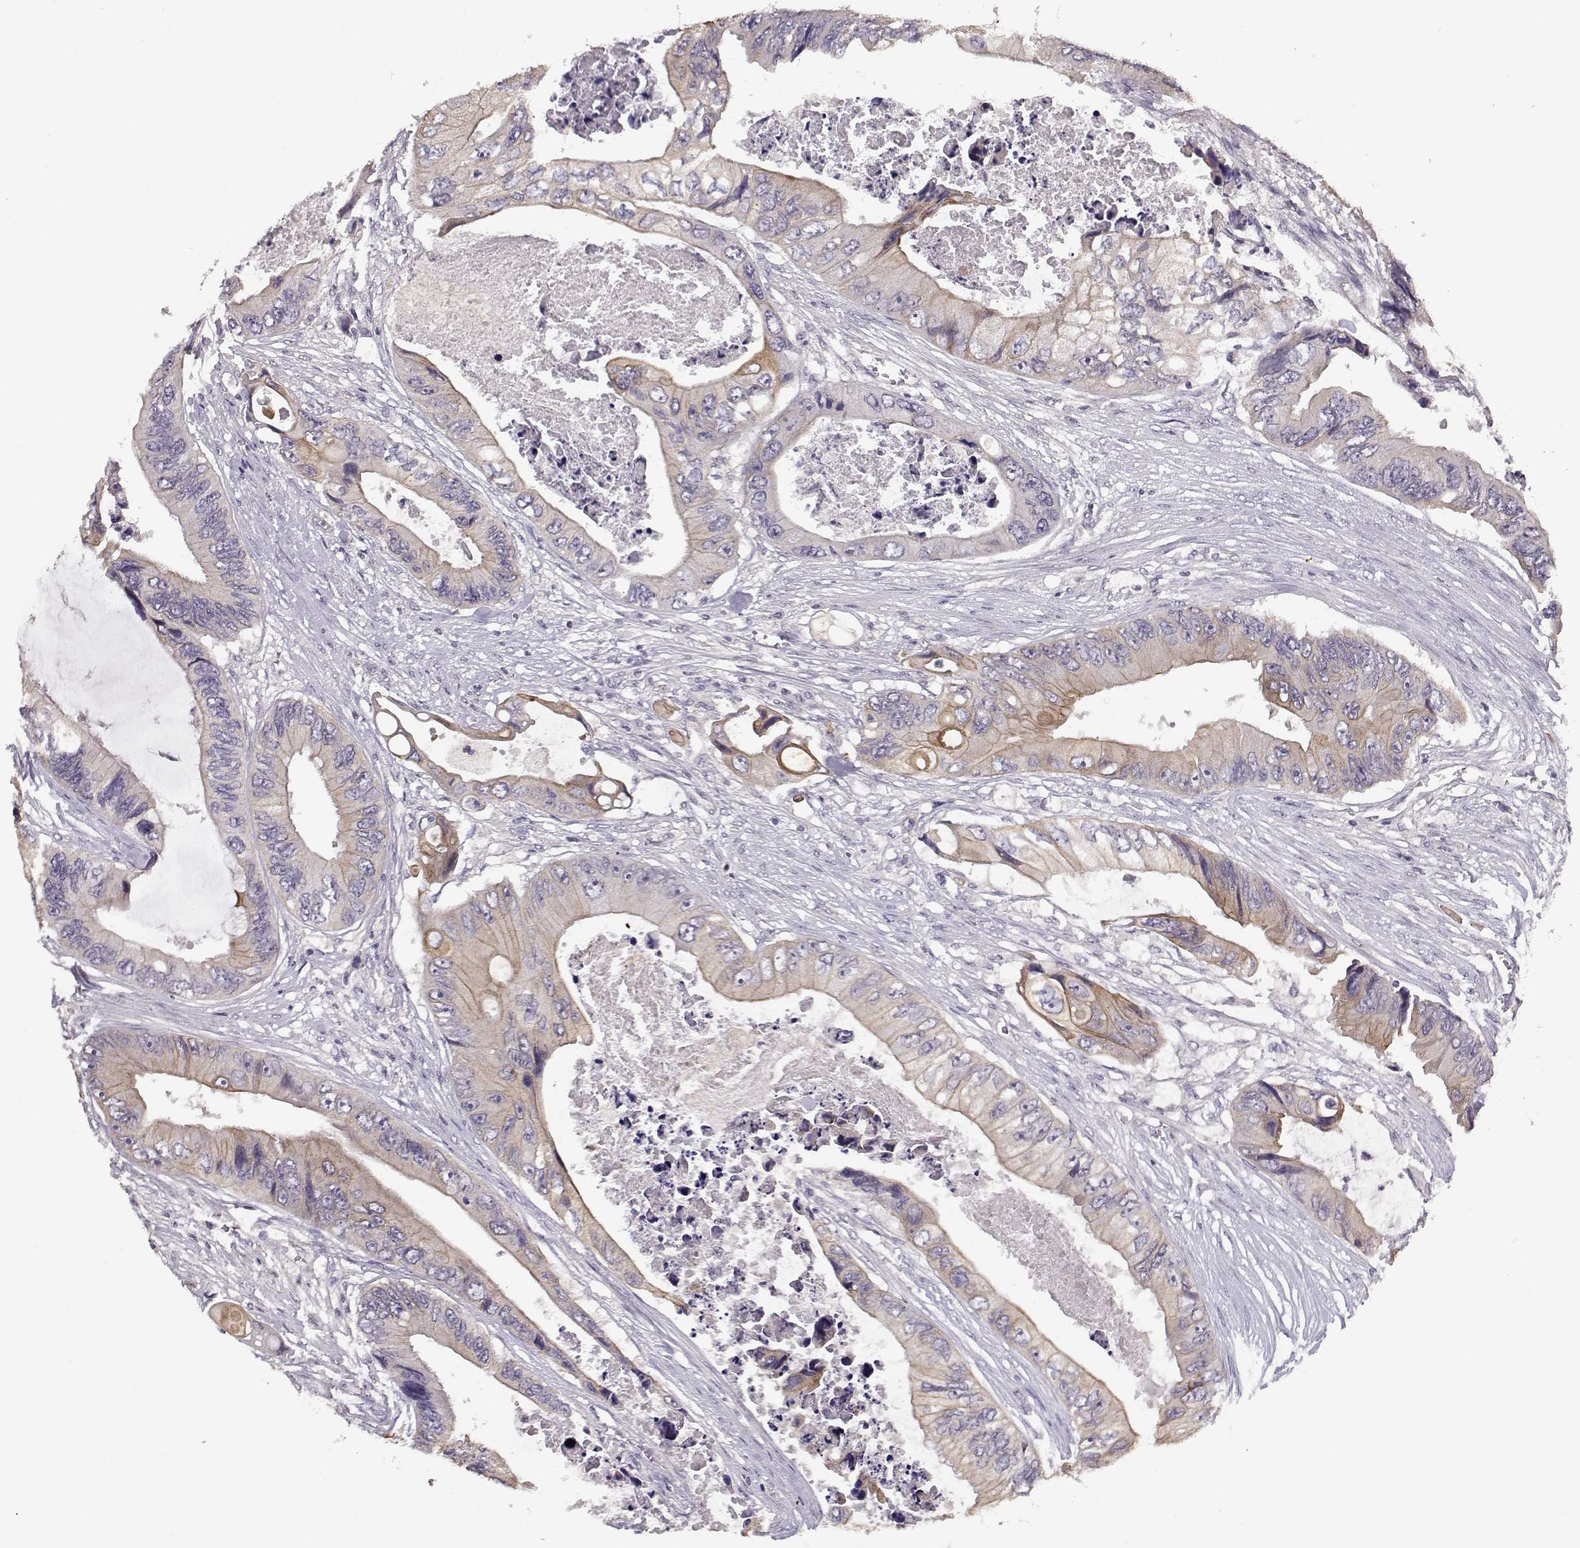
{"staining": {"intensity": "weak", "quantity": "25%-75%", "location": "cytoplasmic/membranous"}, "tissue": "colorectal cancer", "cell_type": "Tumor cells", "image_type": "cancer", "snomed": [{"axis": "morphology", "description": "Adenocarcinoma, NOS"}, {"axis": "topography", "description": "Rectum"}], "caption": "Tumor cells exhibit low levels of weak cytoplasmic/membranous positivity in approximately 25%-75% of cells in adenocarcinoma (colorectal).", "gene": "TMEM145", "patient": {"sex": "male", "age": 63}}